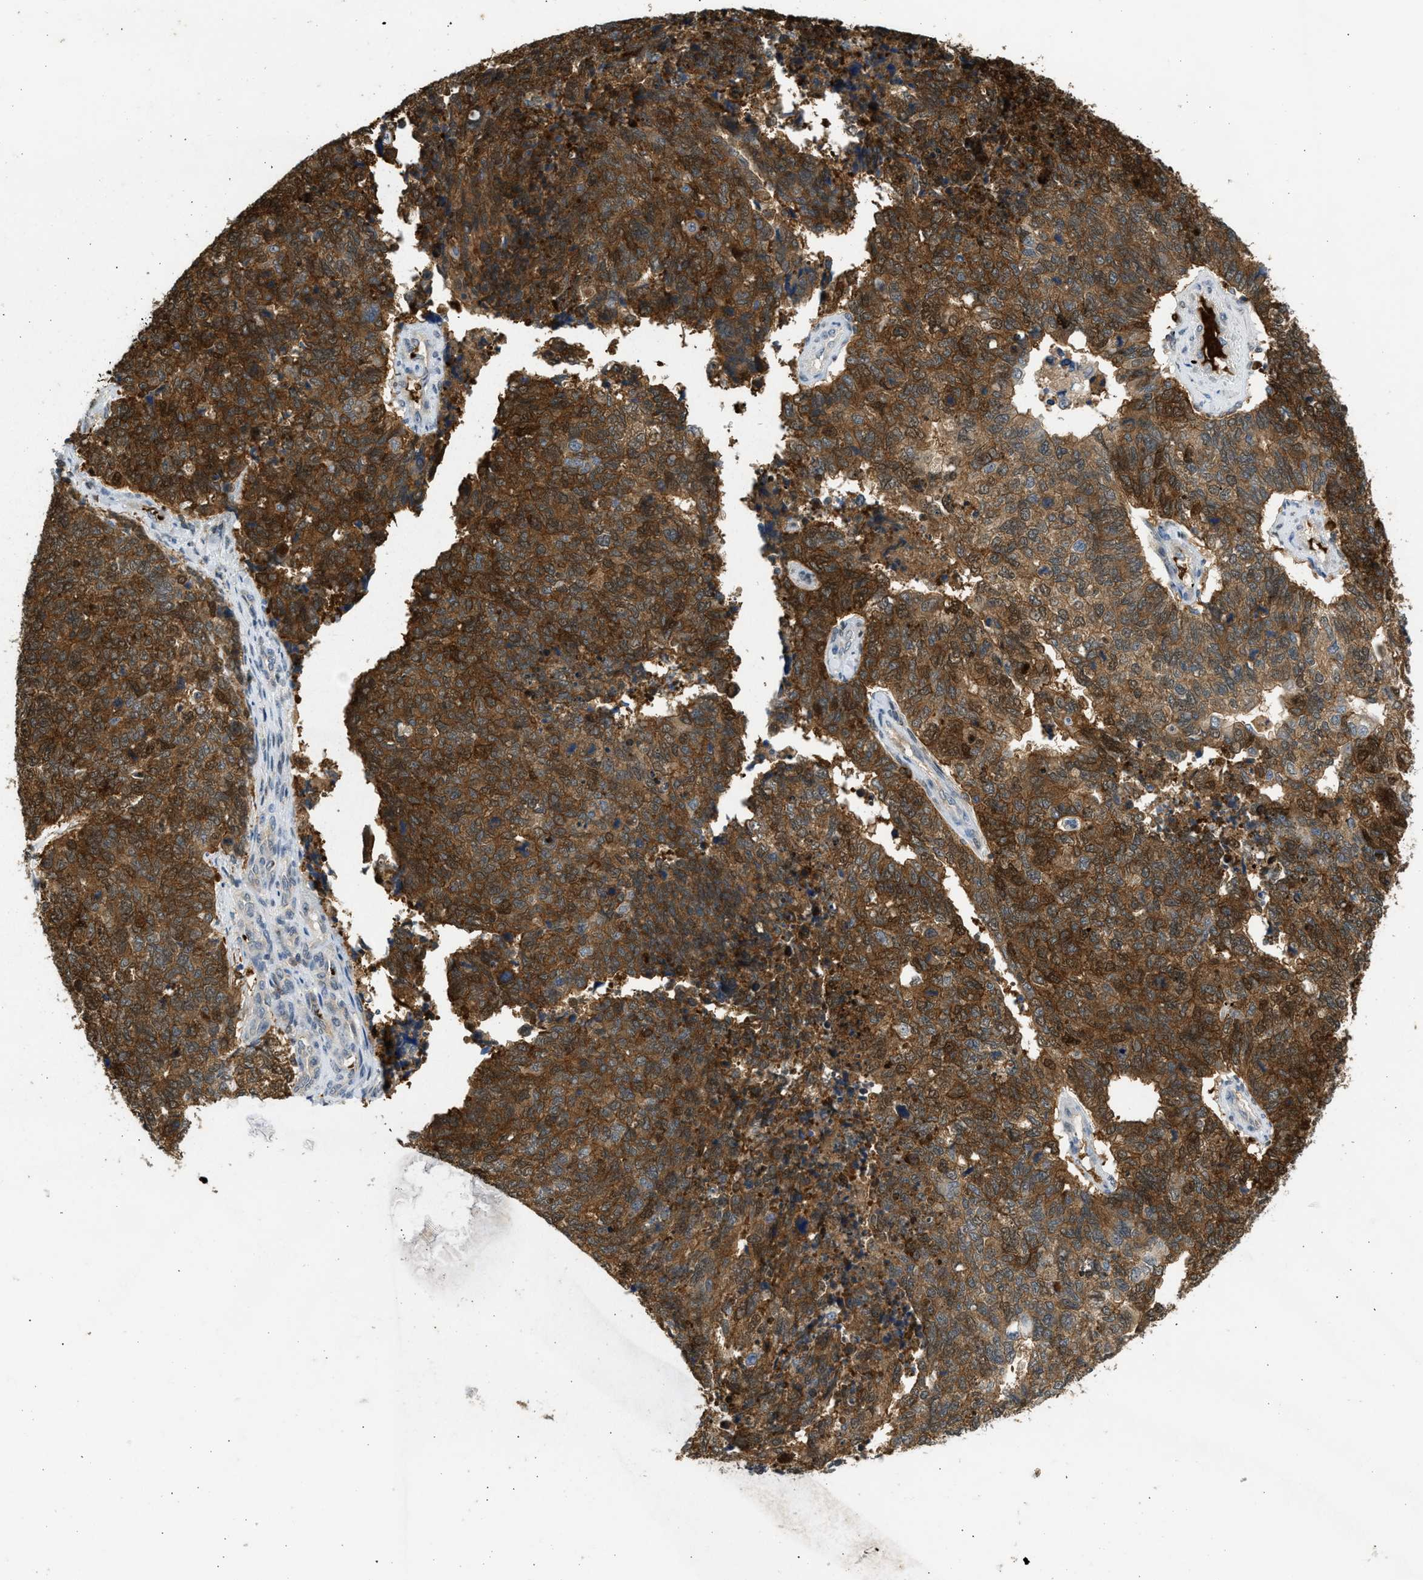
{"staining": {"intensity": "strong", "quantity": ">75%", "location": "cytoplasmic/membranous"}, "tissue": "cervical cancer", "cell_type": "Tumor cells", "image_type": "cancer", "snomed": [{"axis": "morphology", "description": "Squamous cell carcinoma, NOS"}, {"axis": "topography", "description": "Cervix"}], "caption": "Strong cytoplasmic/membranous protein staining is present in approximately >75% of tumor cells in squamous cell carcinoma (cervical). Using DAB (brown) and hematoxylin (blue) stains, captured at high magnification using brightfield microscopy.", "gene": "MAPK7", "patient": {"sex": "female", "age": 63}}